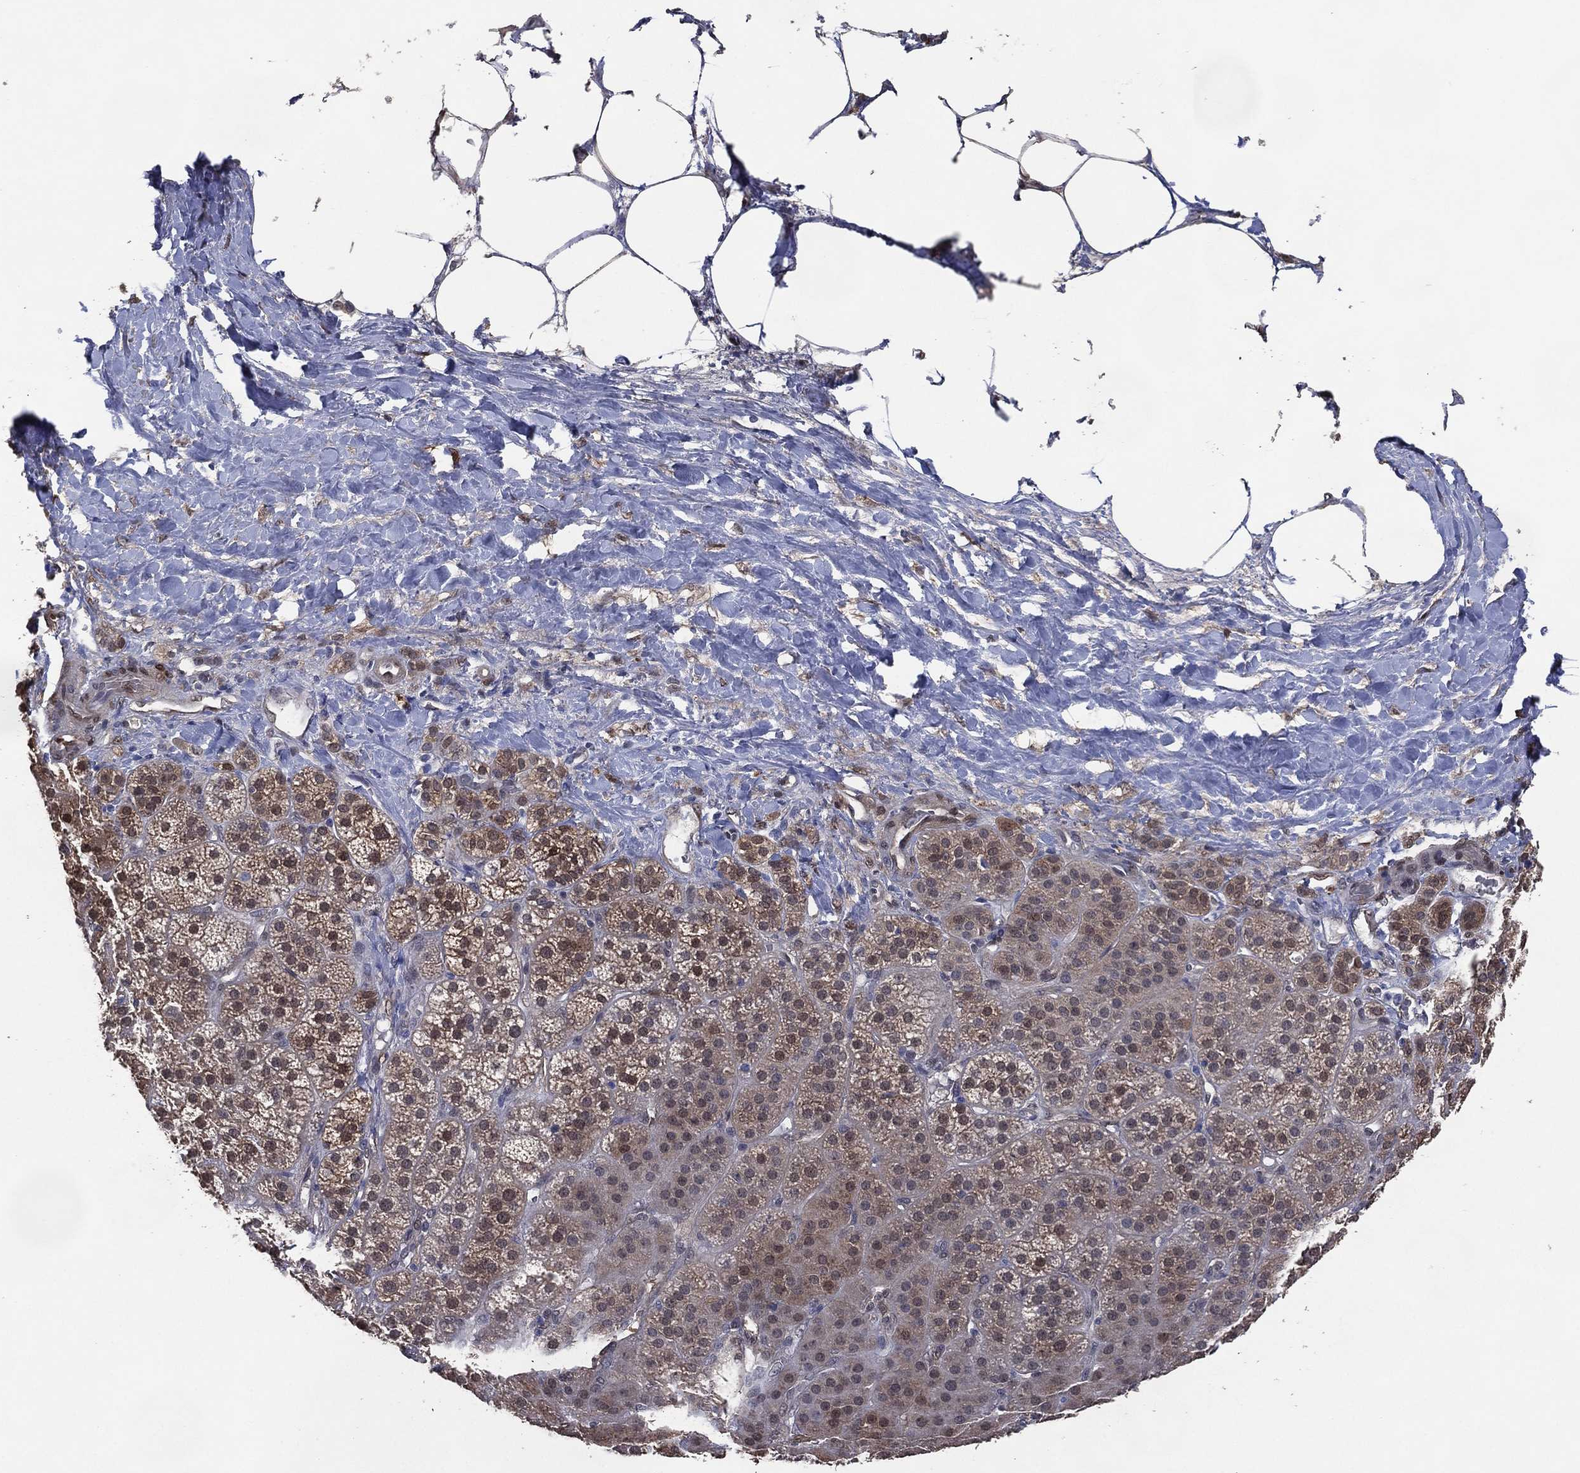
{"staining": {"intensity": "moderate", "quantity": "<25%", "location": "cytoplasmic/membranous,nuclear"}, "tissue": "adrenal gland", "cell_type": "Glandular cells", "image_type": "normal", "snomed": [{"axis": "morphology", "description": "Normal tissue, NOS"}, {"axis": "topography", "description": "Adrenal gland"}], "caption": "A high-resolution histopathology image shows IHC staining of unremarkable adrenal gland, which reveals moderate cytoplasmic/membranous,nuclear staining in approximately <25% of glandular cells.", "gene": "AK1", "patient": {"sex": "male", "age": 57}}